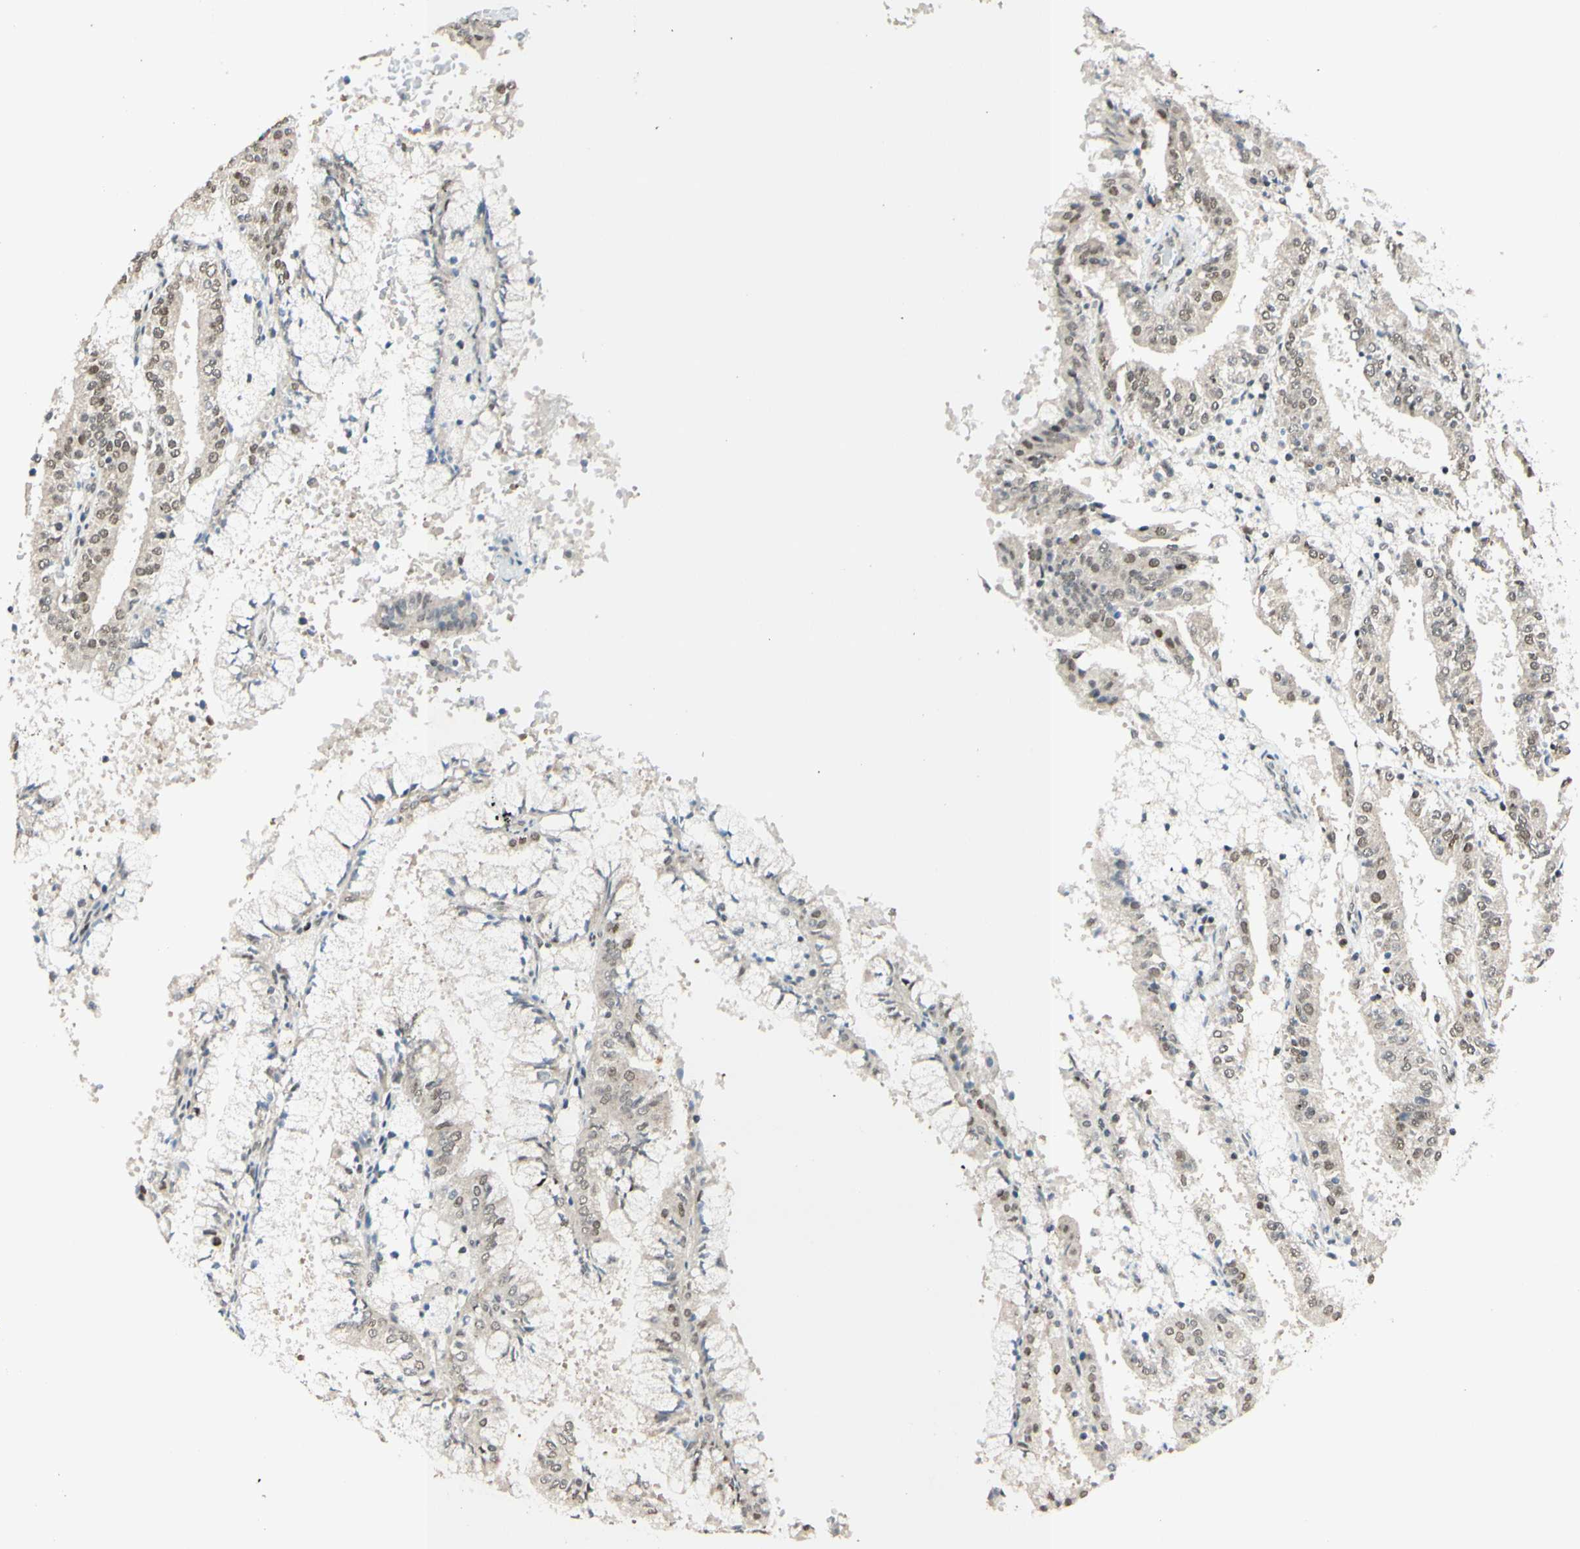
{"staining": {"intensity": "weak", "quantity": ">75%", "location": "cytoplasmic/membranous"}, "tissue": "endometrial cancer", "cell_type": "Tumor cells", "image_type": "cancer", "snomed": [{"axis": "morphology", "description": "Adenocarcinoma, NOS"}, {"axis": "topography", "description": "Endometrium"}], "caption": "An IHC image of tumor tissue is shown. Protein staining in brown shows weak cytoplasmic/membranous positivity in endometrial cancer (adenocarcinoma) within tumor cells.", "gene": "BRMS1", "patient": {"sex": "female", "age": 63}}